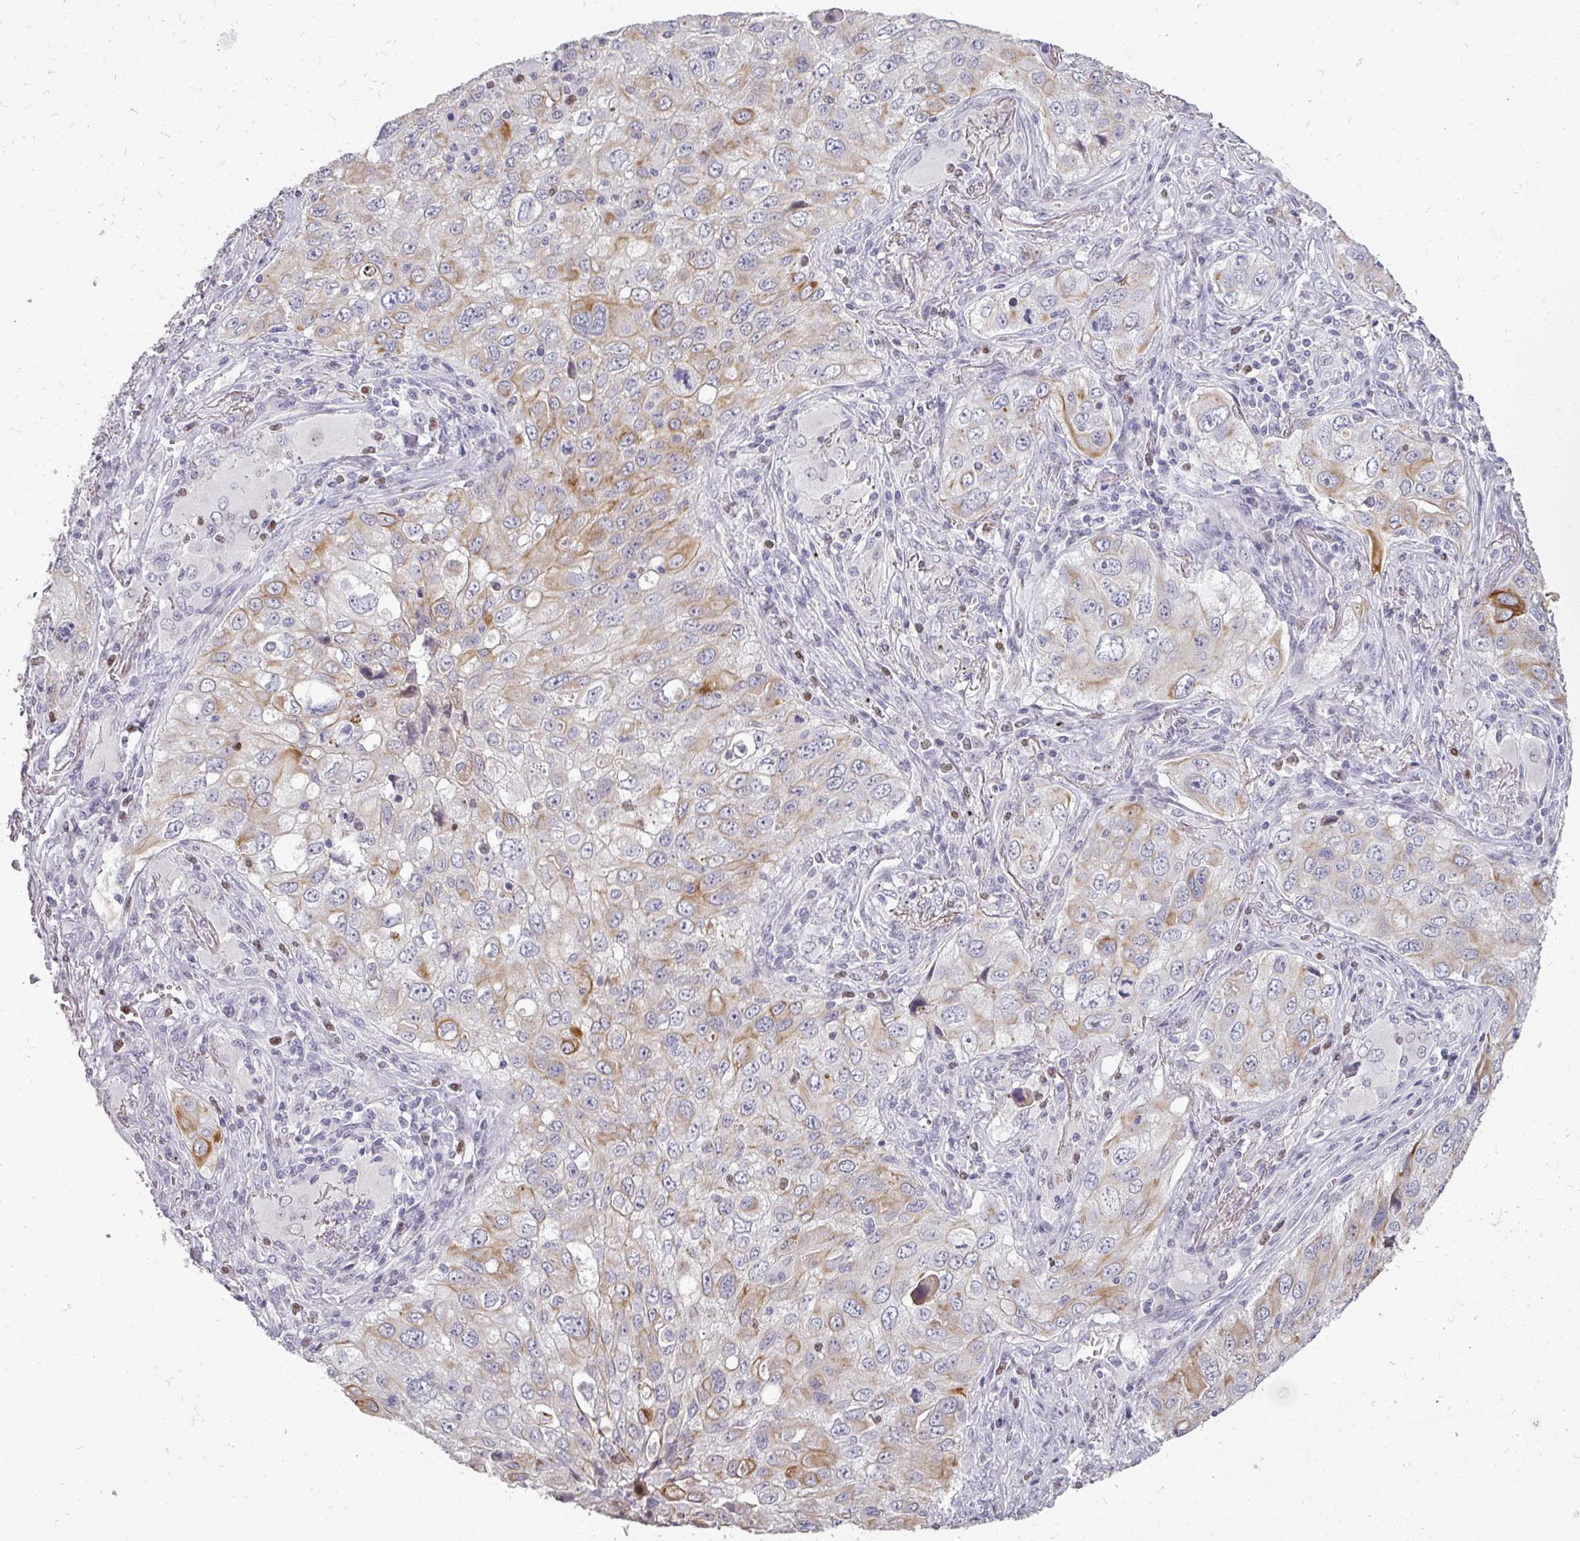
{"staining": {"intensity": "moderate", "quantity": "<25%", "location": "cytoplasmic/membranous"}, "tissue": "lung cancer", "cell_type": "Tumor cells", "image_type": "cancer", "snomed": [{"axis": "morphology", "description": "Adenocarcinoma, NOS"}, {"axis": "morphology", "description": "Adenocarcinoma, metastatic, NOS"}, {"axis": "topography", "description": "Lymph node"}, {"axis": "topography", "description": "Lung"}], "caption": "The photomicrograph exhibits staining of lung cancer (metastatic adenocarcinoma), revealing moderate cytoplasmic/membranous protein staining (brown color) within tumor cells.", "gene": "GTF2H3", "patient": {"sex": "female", "age": 42}}